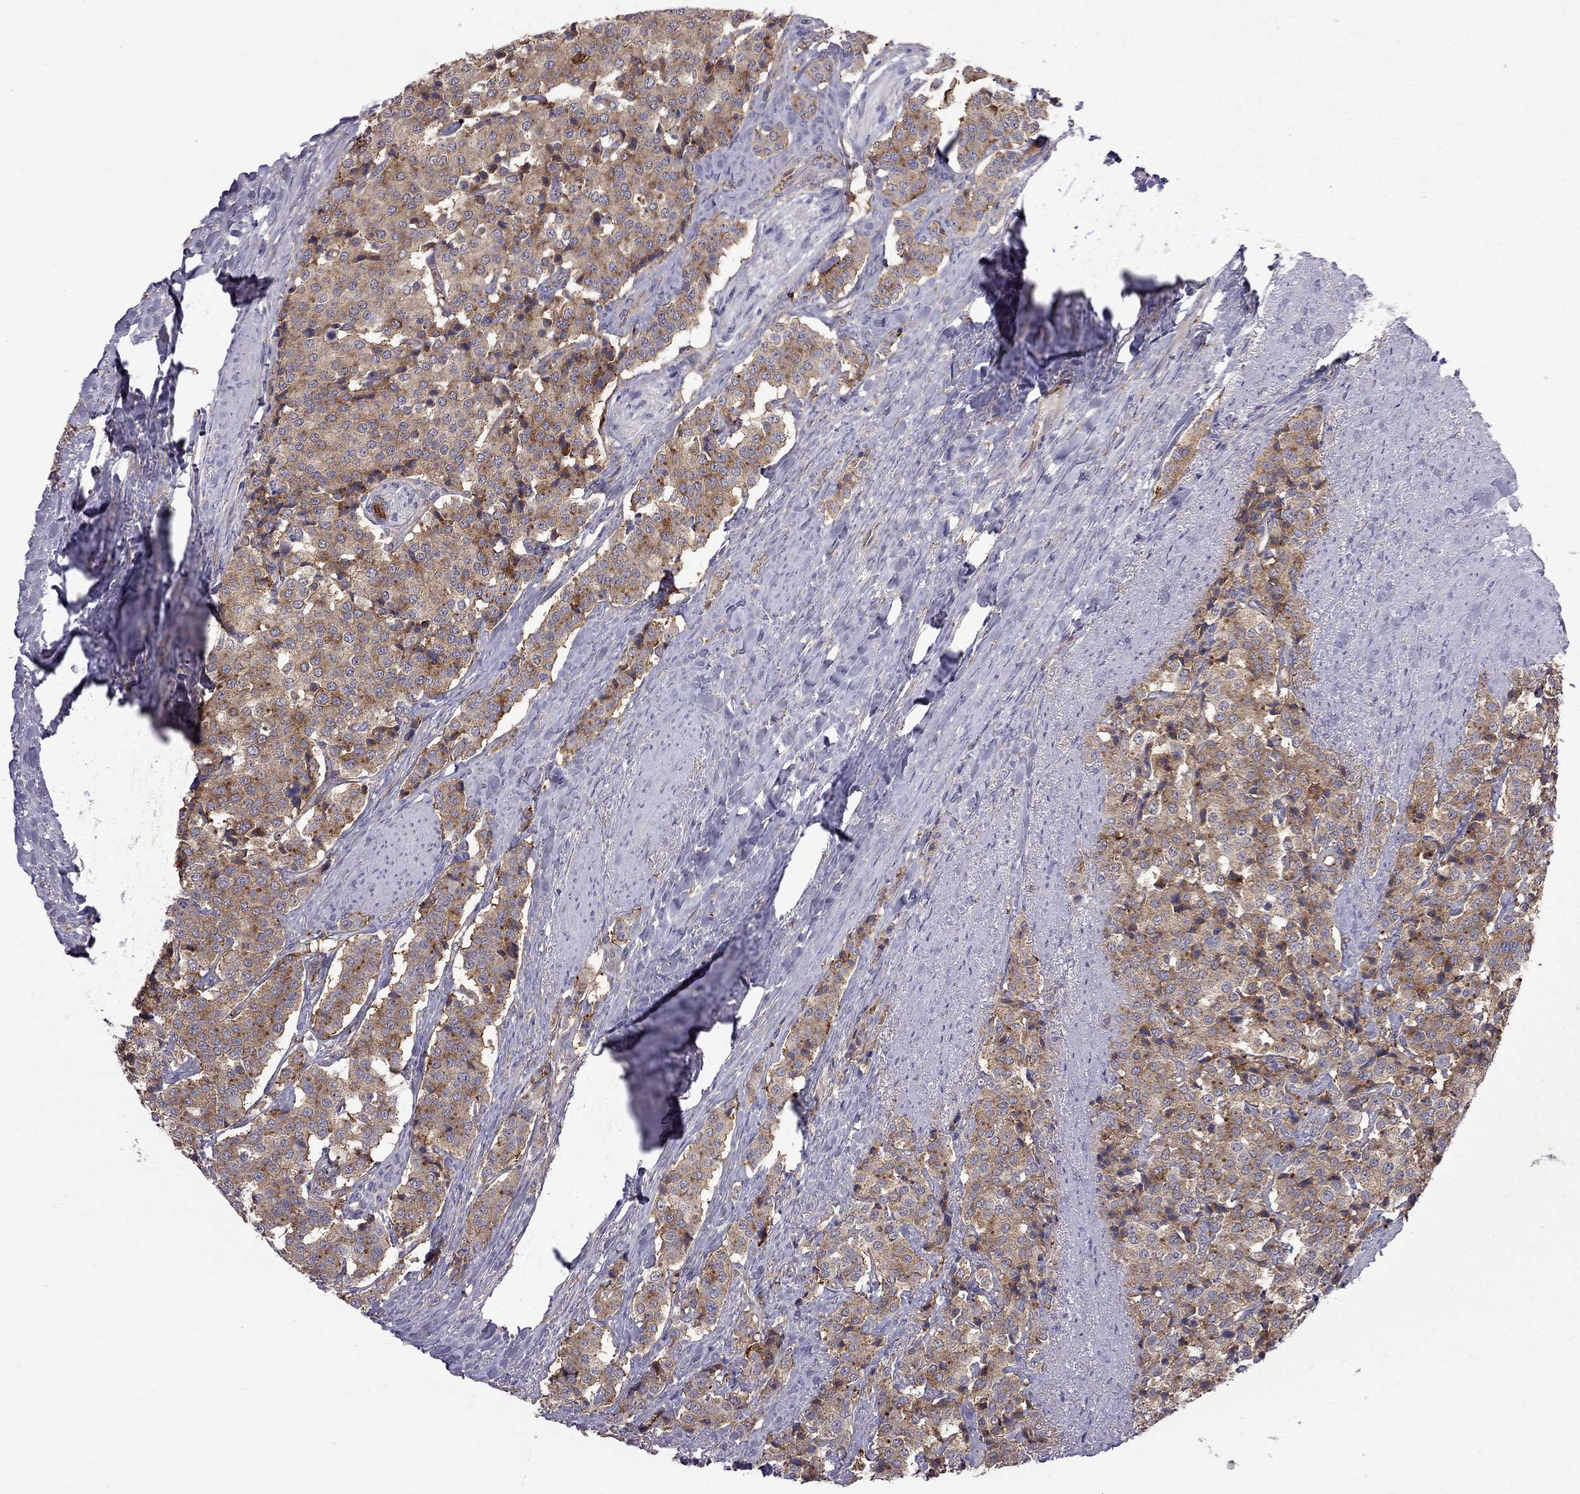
{"staining": {"intensity": "moderate", "quantity": ">75%", "location": "cytoplasmic/membranous"}, "tissue": "carcinoid", "cell_type": "Tumor cells", "image_type": "cancer", "snomed": [{"axis": "morphology", "description": "Carcinoid, malignant, NOS"}, {"axis": "topography", "description": "Small intestine"}], "caption": "Human carcinoid stained for a protein (brown) exhibits moderate cytoplasmic/membranous positive staining in about >75% of tumor cells.", "gene": "EIF4E3", "patient": {"sex": "female", "age": 58}}